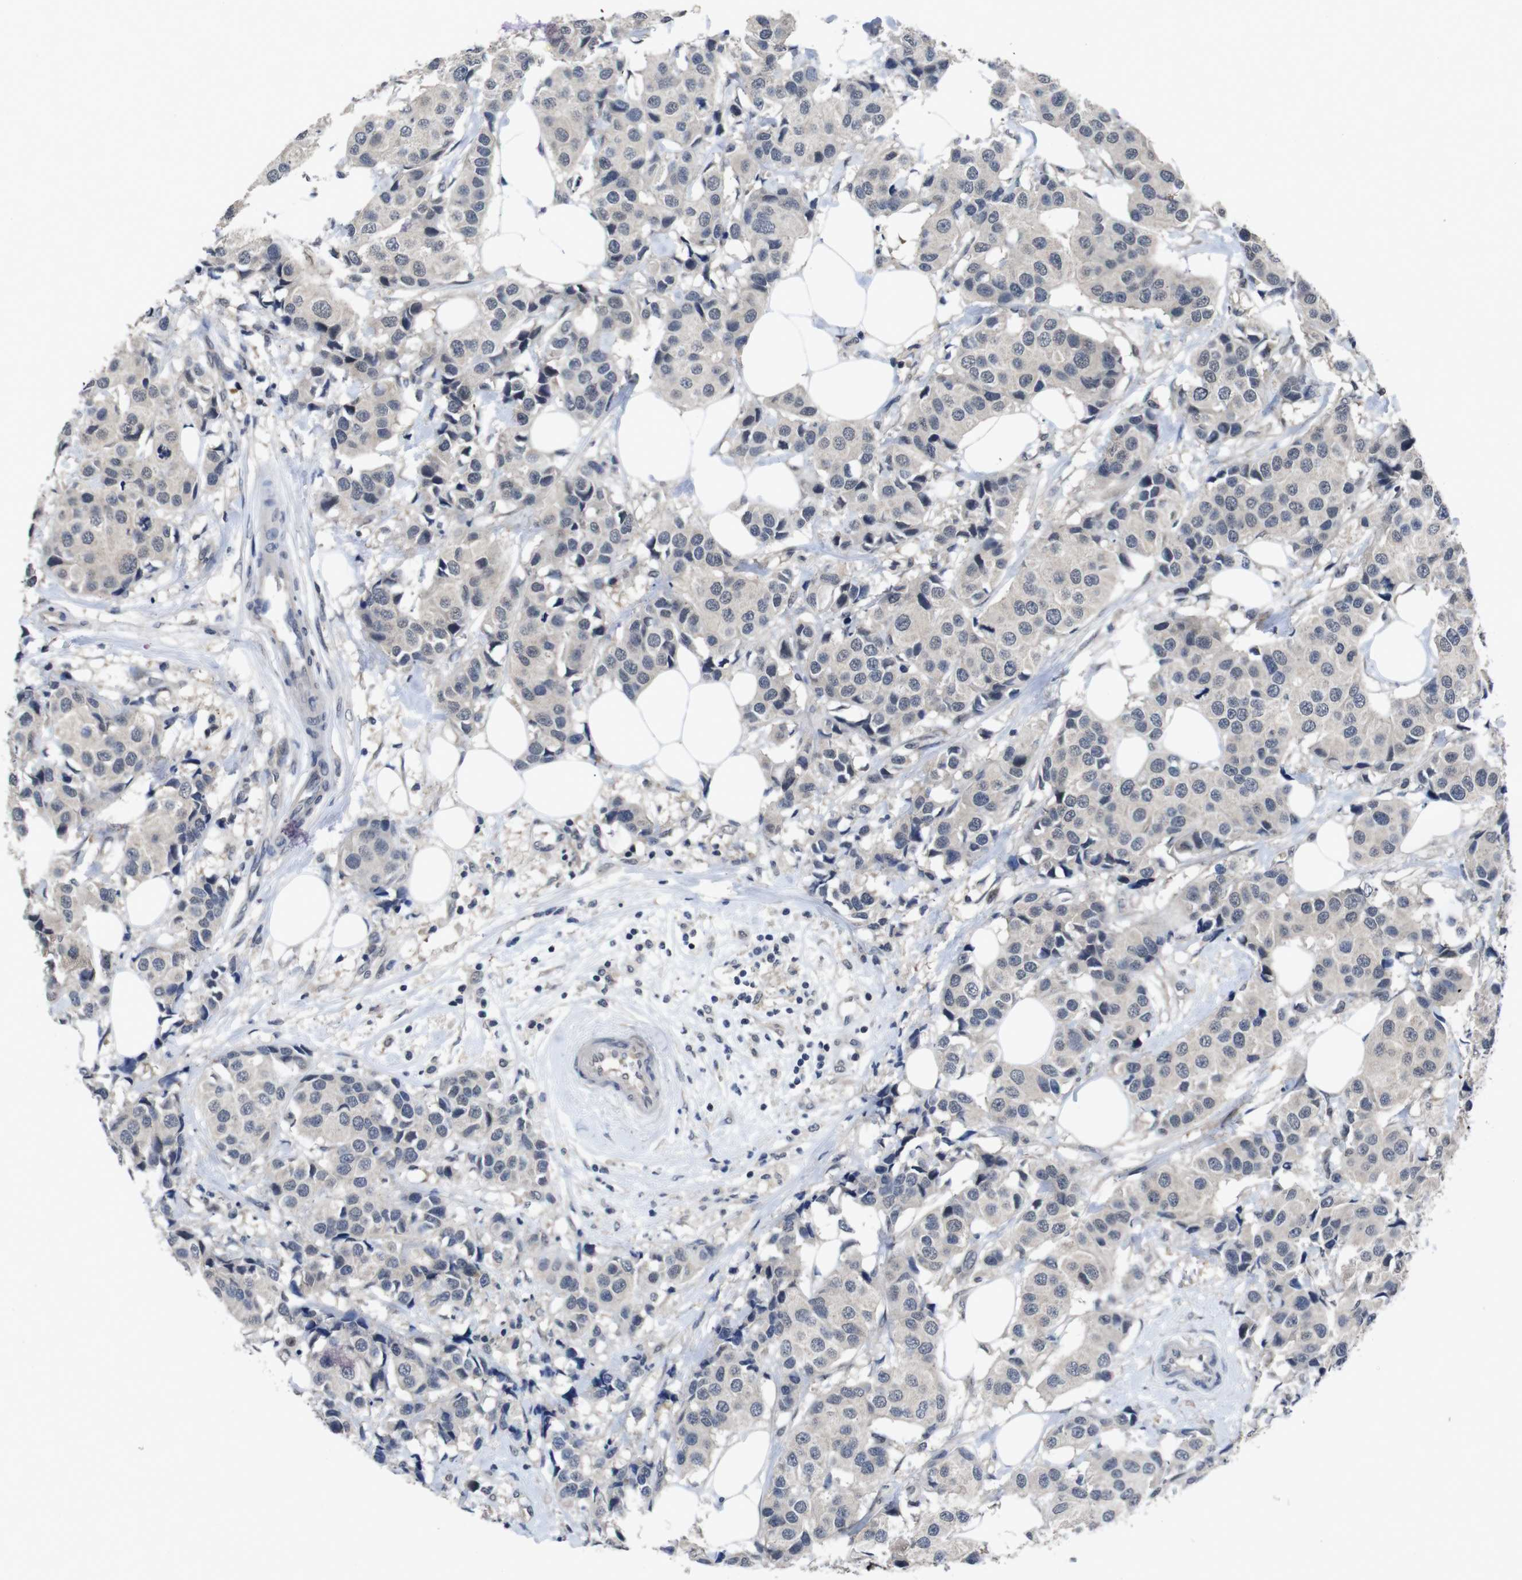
{"staining": {"intensity": "negative", "quantity": "none", "location": "none"}, "tissue": "breast cancer", "cell_type": "Tumor cells", "image_type": "cancer", "snomed": [{"axis": "morphology", "description": "Normal tissue, NOS"}, {"axis": "morphology", "description": "Duct carcinoma"}, {"axis": "topography", "description": "Breast"}], "caption": "A high-resolution image shows immunohistochemistry staining of intraductal carcinoma (breast), which displays no significant expression in tumor cells.", "gene": "AKT3", "patient": {"sex": "female", "age": 39}}